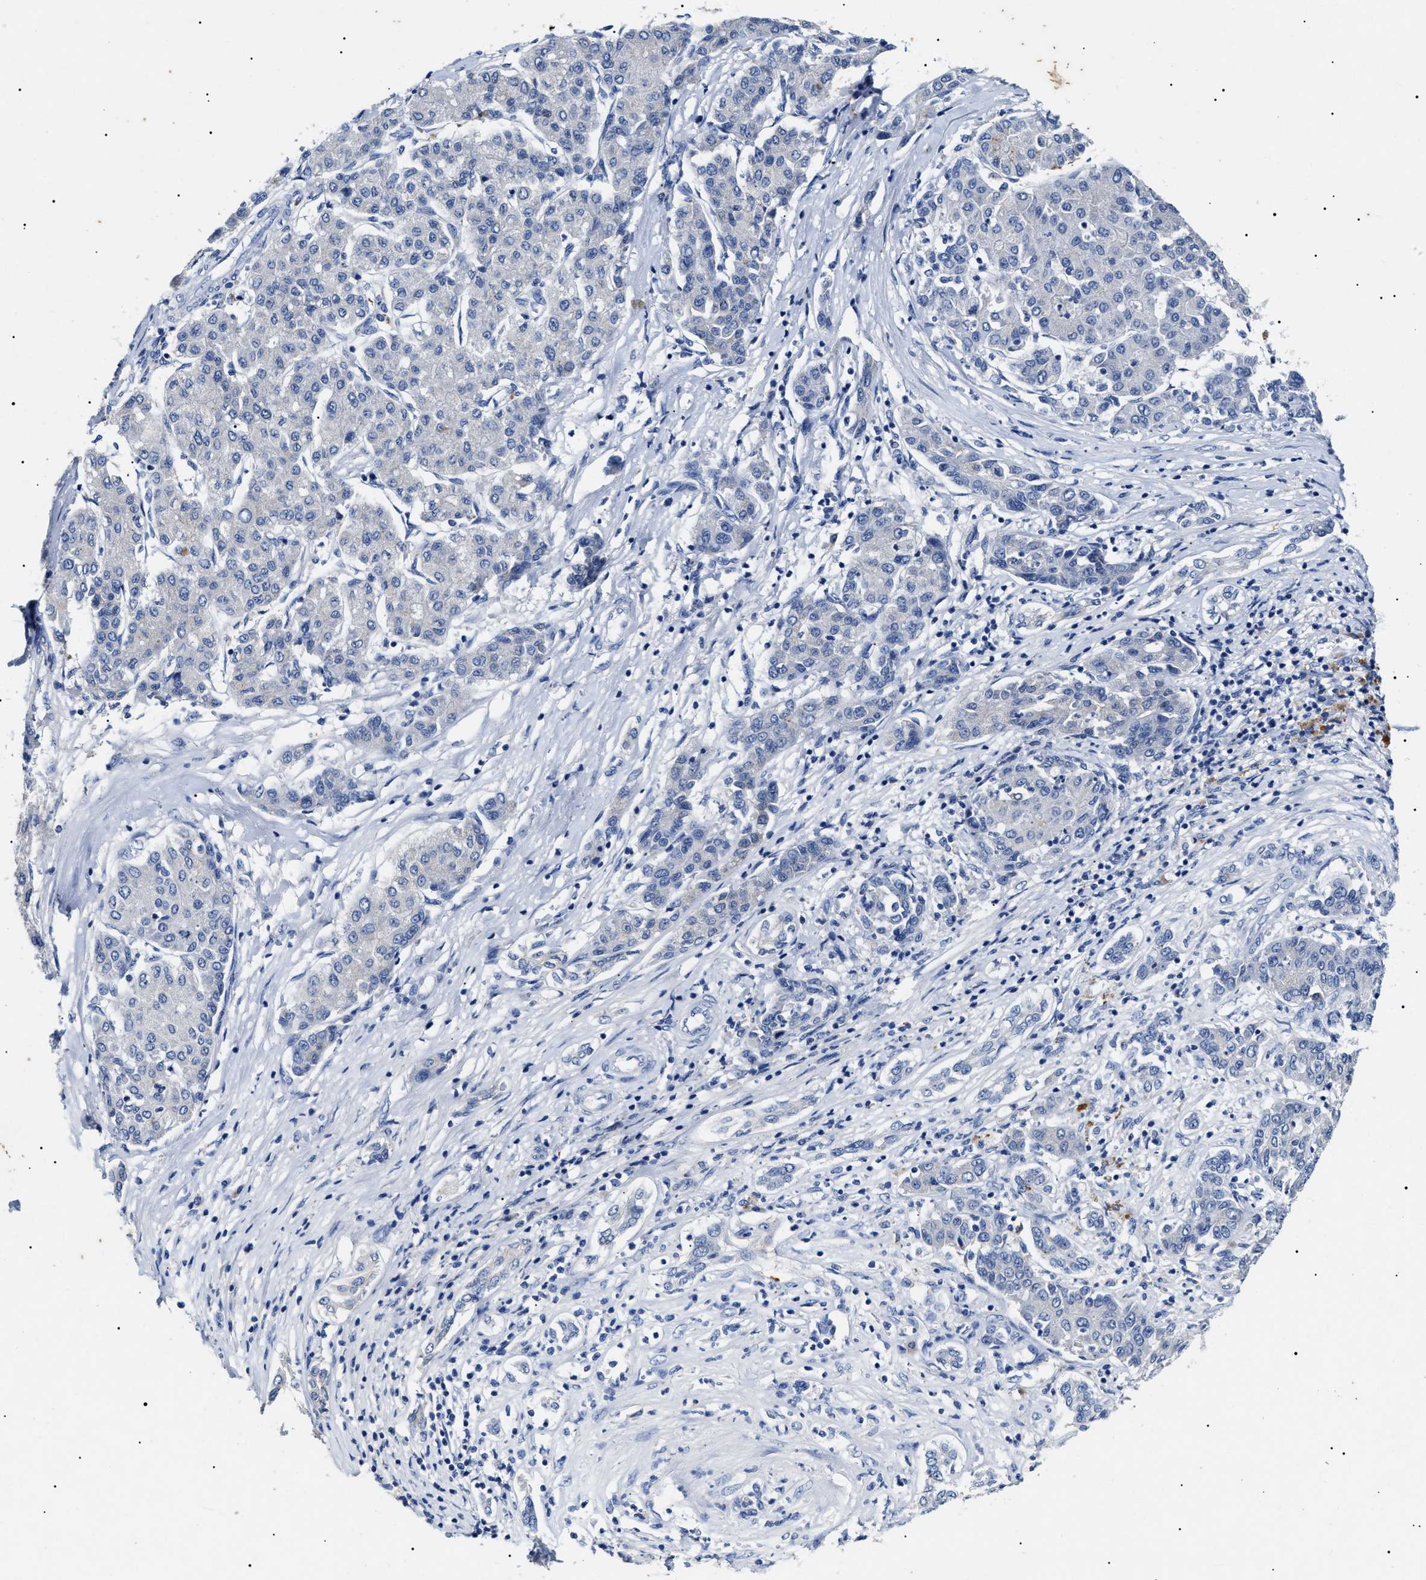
{"staining": {"intensity": "negative", "quantity": "none", "location": "none"}, "tissue": "liver cancer", "cell_type": "Tumor cells", "image_type": "cancer", "snomed": [{"axis": "morphology", "description": "Carcinoma, Hepatocellular, NOS"}, {"axis": "topography", "description": "Liver"}], "caption": "Tumor cells show no significant protein positivity in hepatocellular carcinoma (liver). Brightfield microscopy of immunohistochemistry stained with DAB (3,3'-diaminobenzidine) (brown) and hematoxylin (blue), captured at high magnification.", "gene": "LRRC8E", "patient": {"sex": "male", "age": 65}}